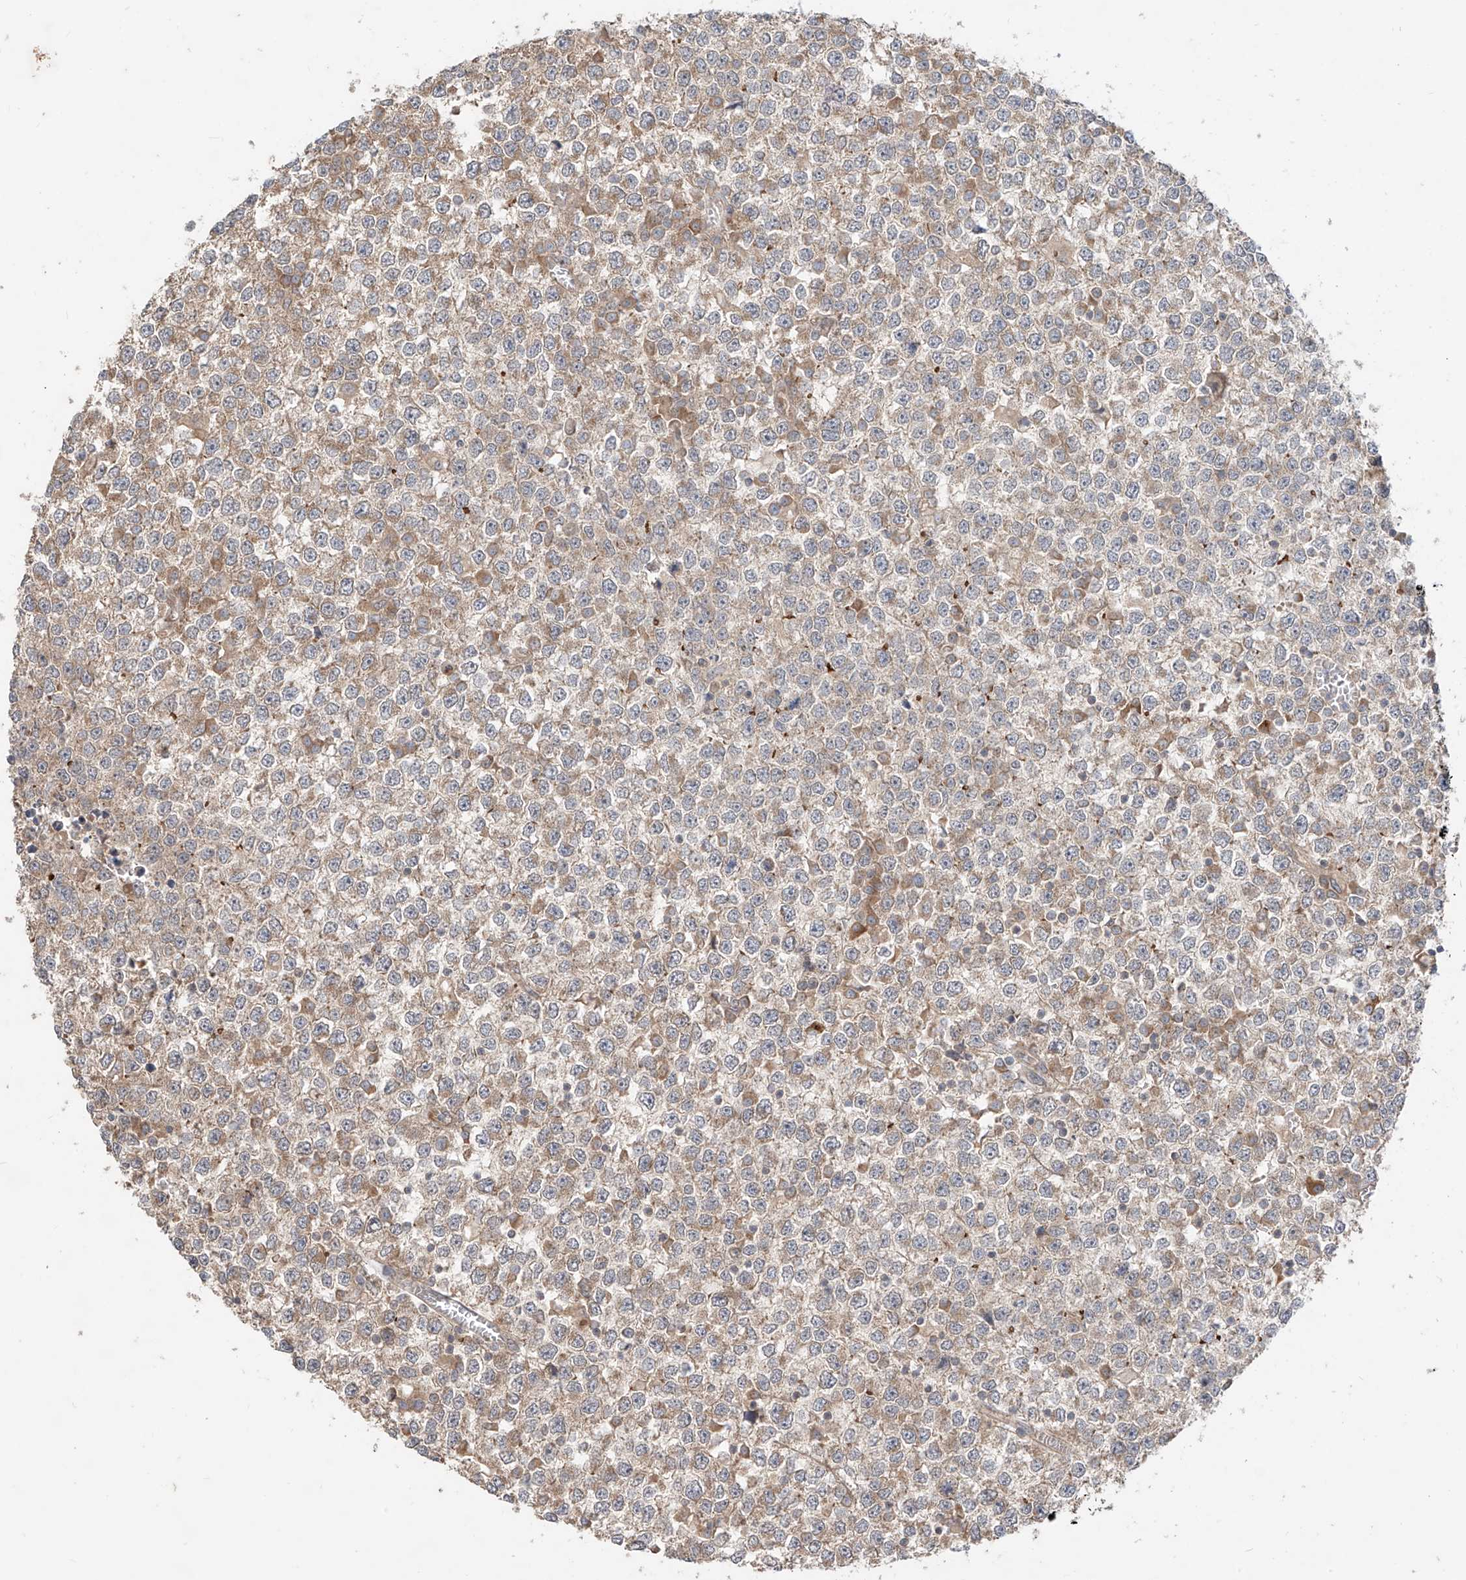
{"staining": {"intensity": "weak", "quantity": ">75%", "location": "cytoplasmic/membranous"}, "tissue": "testis cancer", "cell_type": "Tumor cells", "image_type": "cancer", "snomed": [{"axis": "morphology", "description": "Seminoma, NOS"}, {"axis": "topography", "description": "Testis"}], "caption": "This image shows immunohistochemistry (IHC) staining of testis cancer (seminoma), with low weak cytoplasmic/membranous staining in about >75% of tumor cells.", "gene": "MTUS2", "patient": {"sex": "male", "age": 65}}